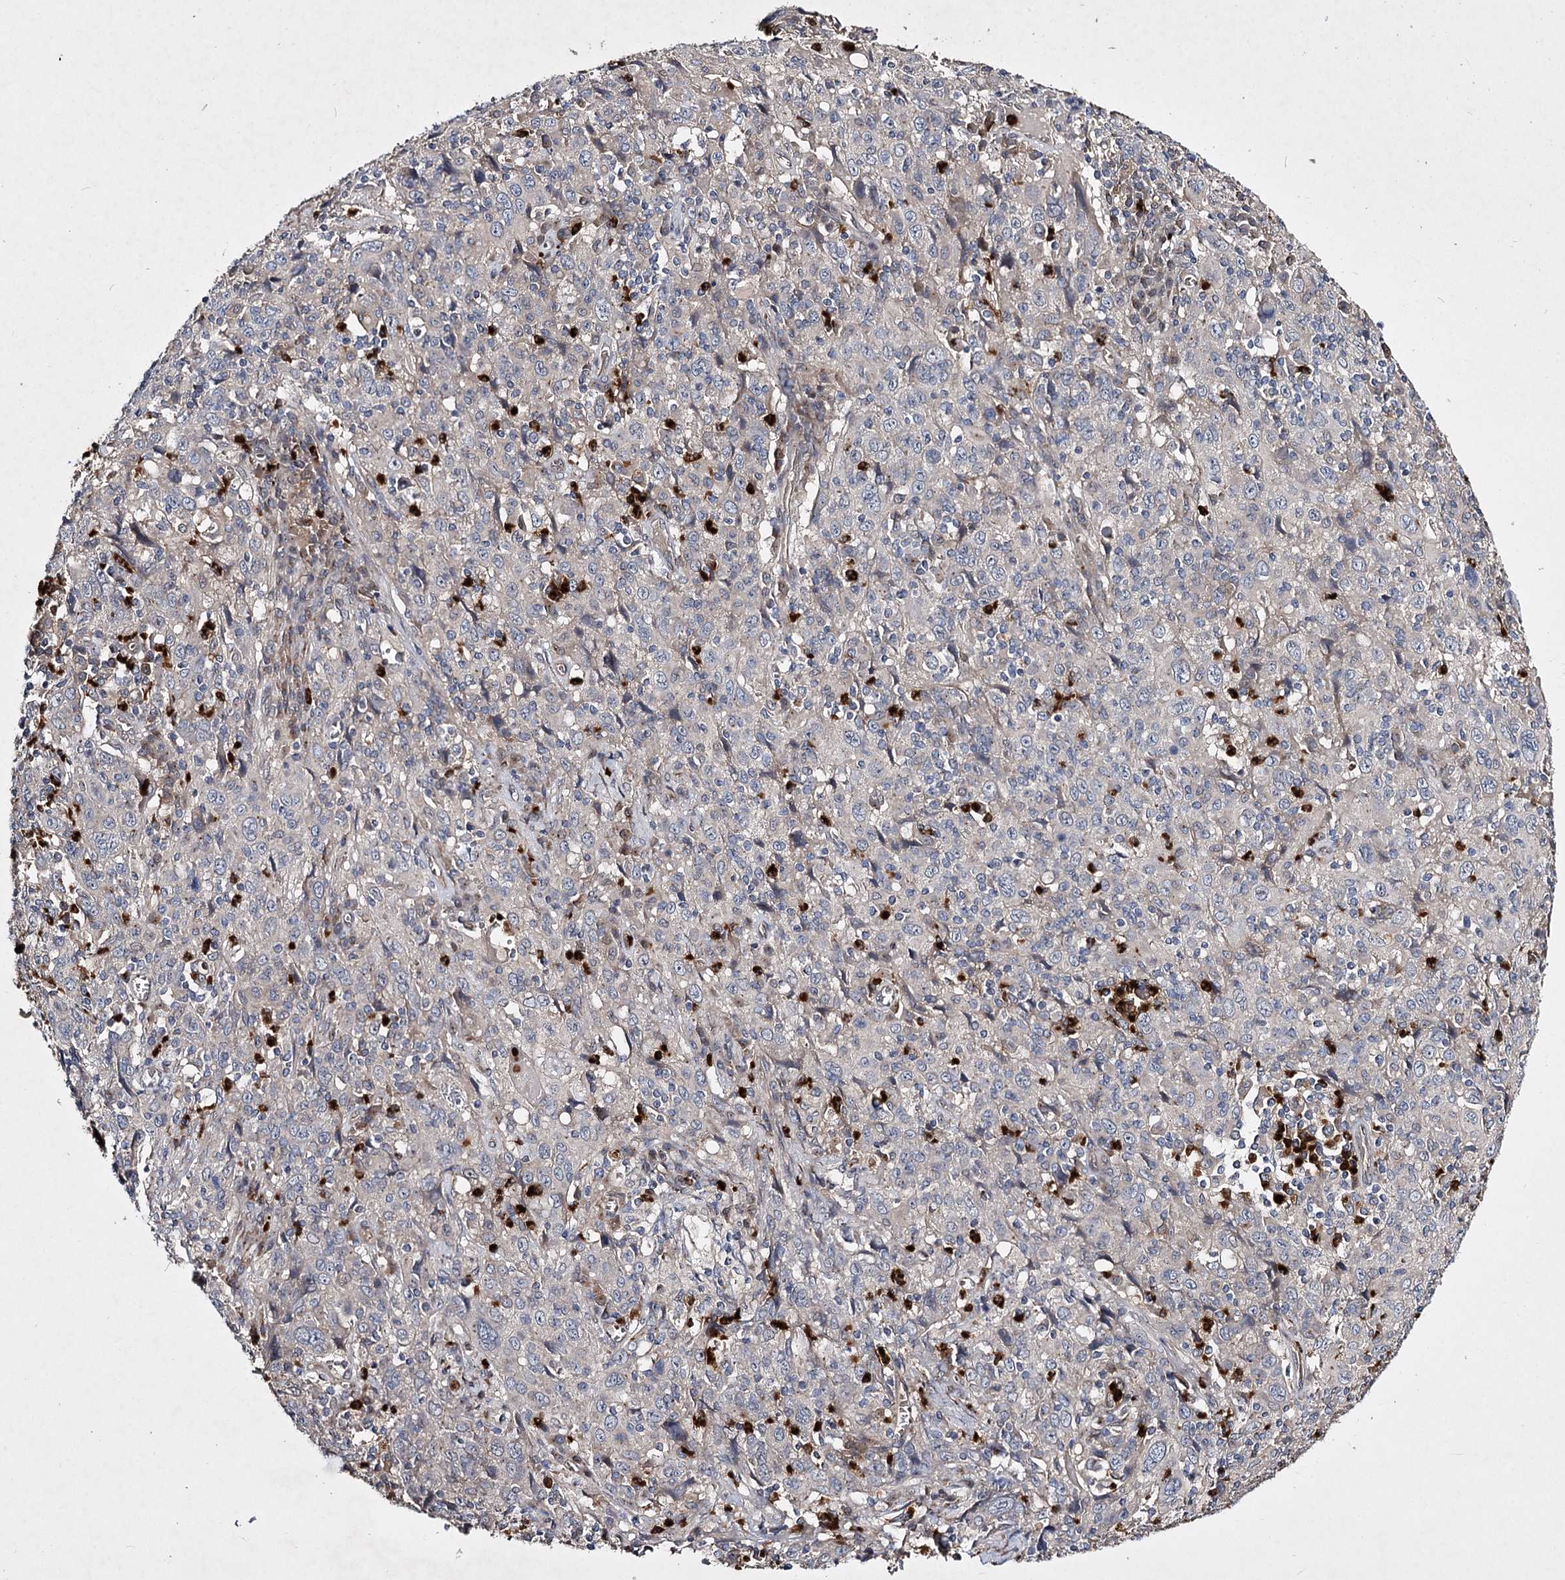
{"staining": {"intensity": "negative", "quantity": "none", "location": "none"}, "tissue": "cervical cancer", "cell_type": "Tumor cells", "image_type": "cancer", "snomed": [{"axis": "morphology", "description": "Squamous cell carcinoma, NOS"}, {"axis": "topography", "description": "Cervix"}], "caption": "High magnification brightfield microscopy of cervical squamous cell carcinoma stained with DAB (brown) and counterstained with hematoxylin (blue): tumor cells show no significant staining. The staining is performed using DAB (3,3'-diaminobenzidine) brown chromogen with nuclei counter-stained in using hematoxylin.", "gene": "MINDY3", "patient": {"sex": "female", "age": 46}}